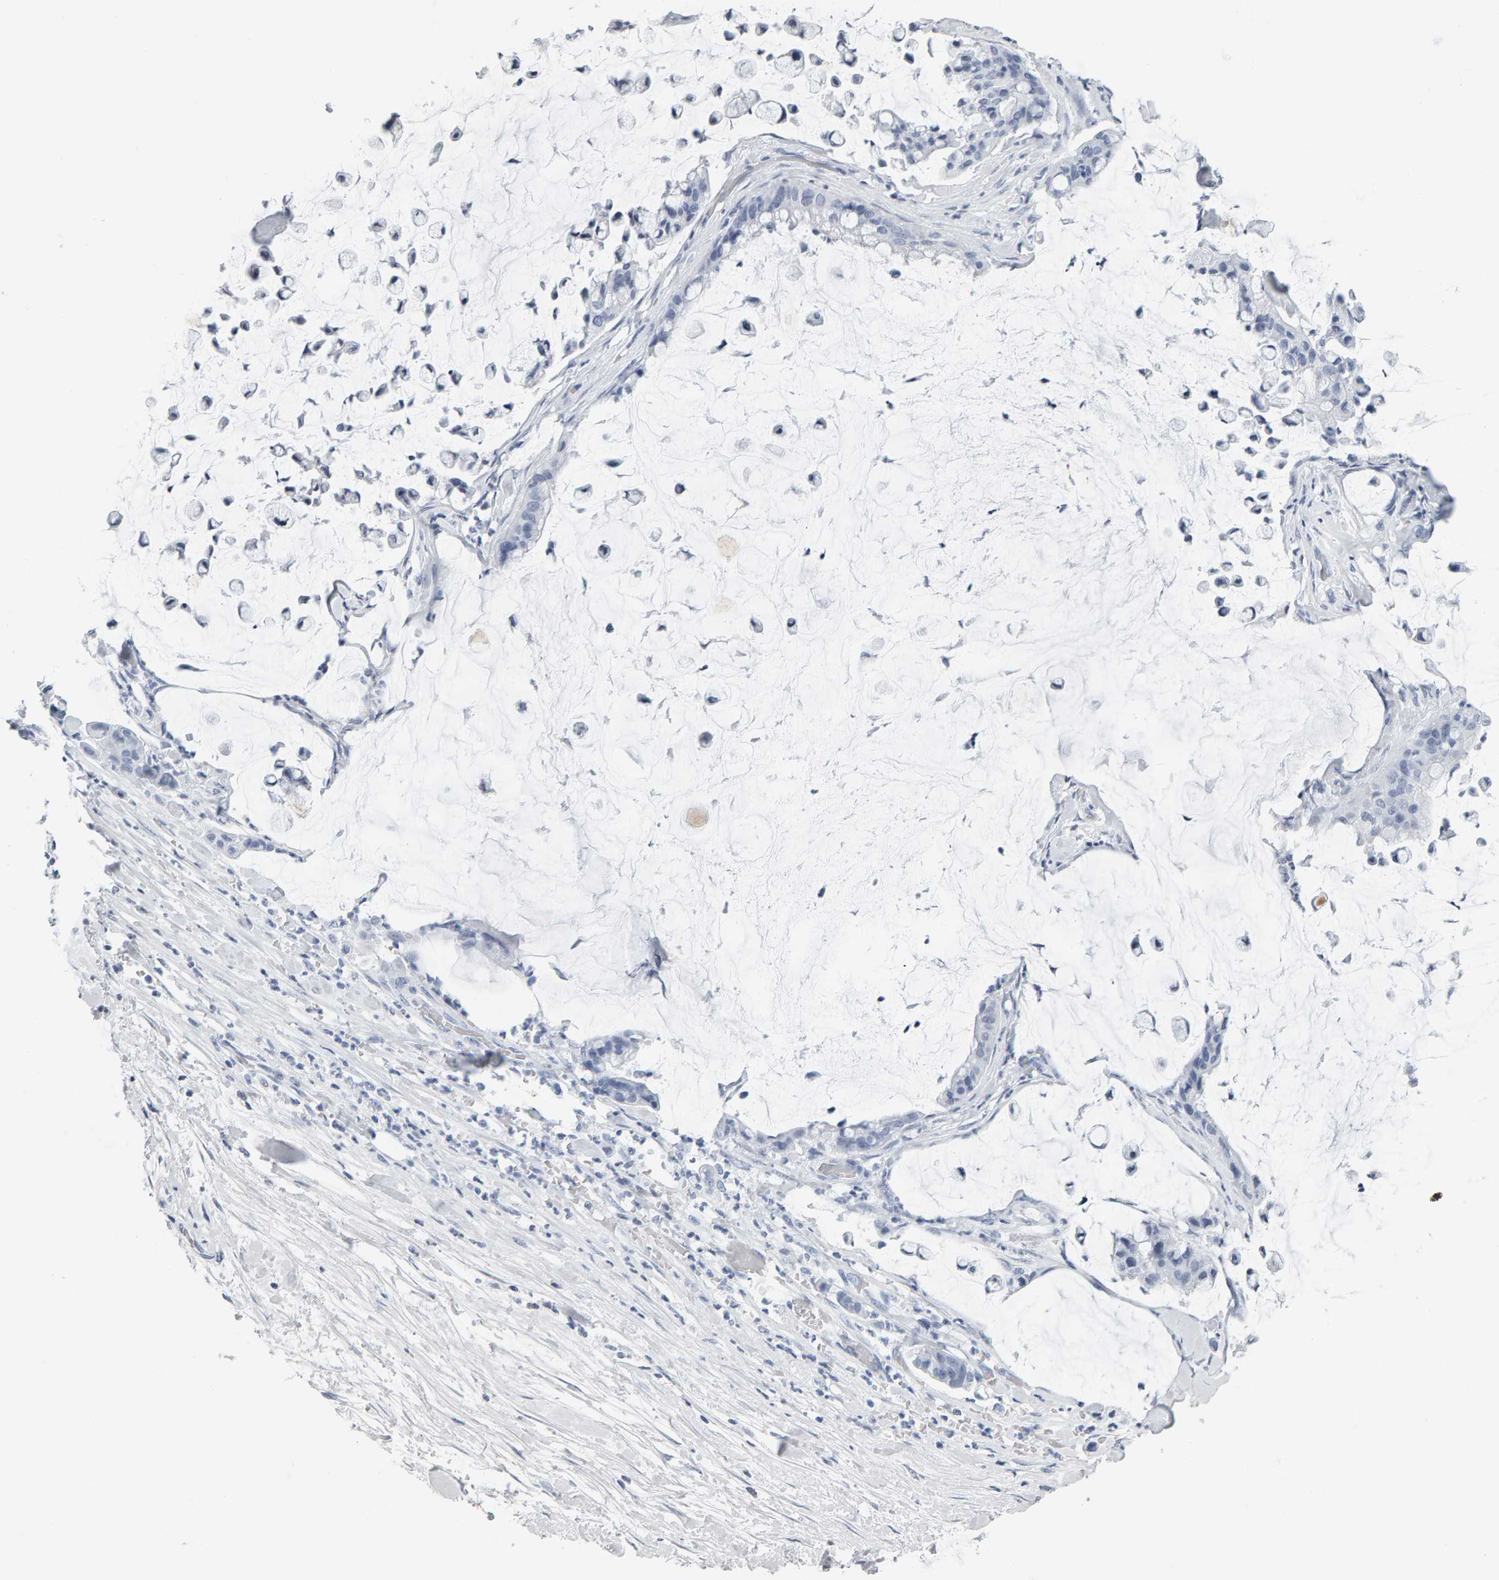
{"staining": {"intensity": "negative", "quantity": "none", "location": "none"}, "tissue": "pancreatic cancer", "cell_type": "Tumor cells", "image_type": "cancer", "snomed": [{"axis": "morphology", "description": "Adenocarcinoma, NOS"}, {"axis": "topography", "description": "Pancreas"}], "caption": "High power microscopy histopathology image of an immunohistochemistry photomicrograph of pancreatic adenocarcinoma, revealing no significant expression in tumor cells.", "gene": "SPACA3", "patient": {"sex": "male", "age": 41}}